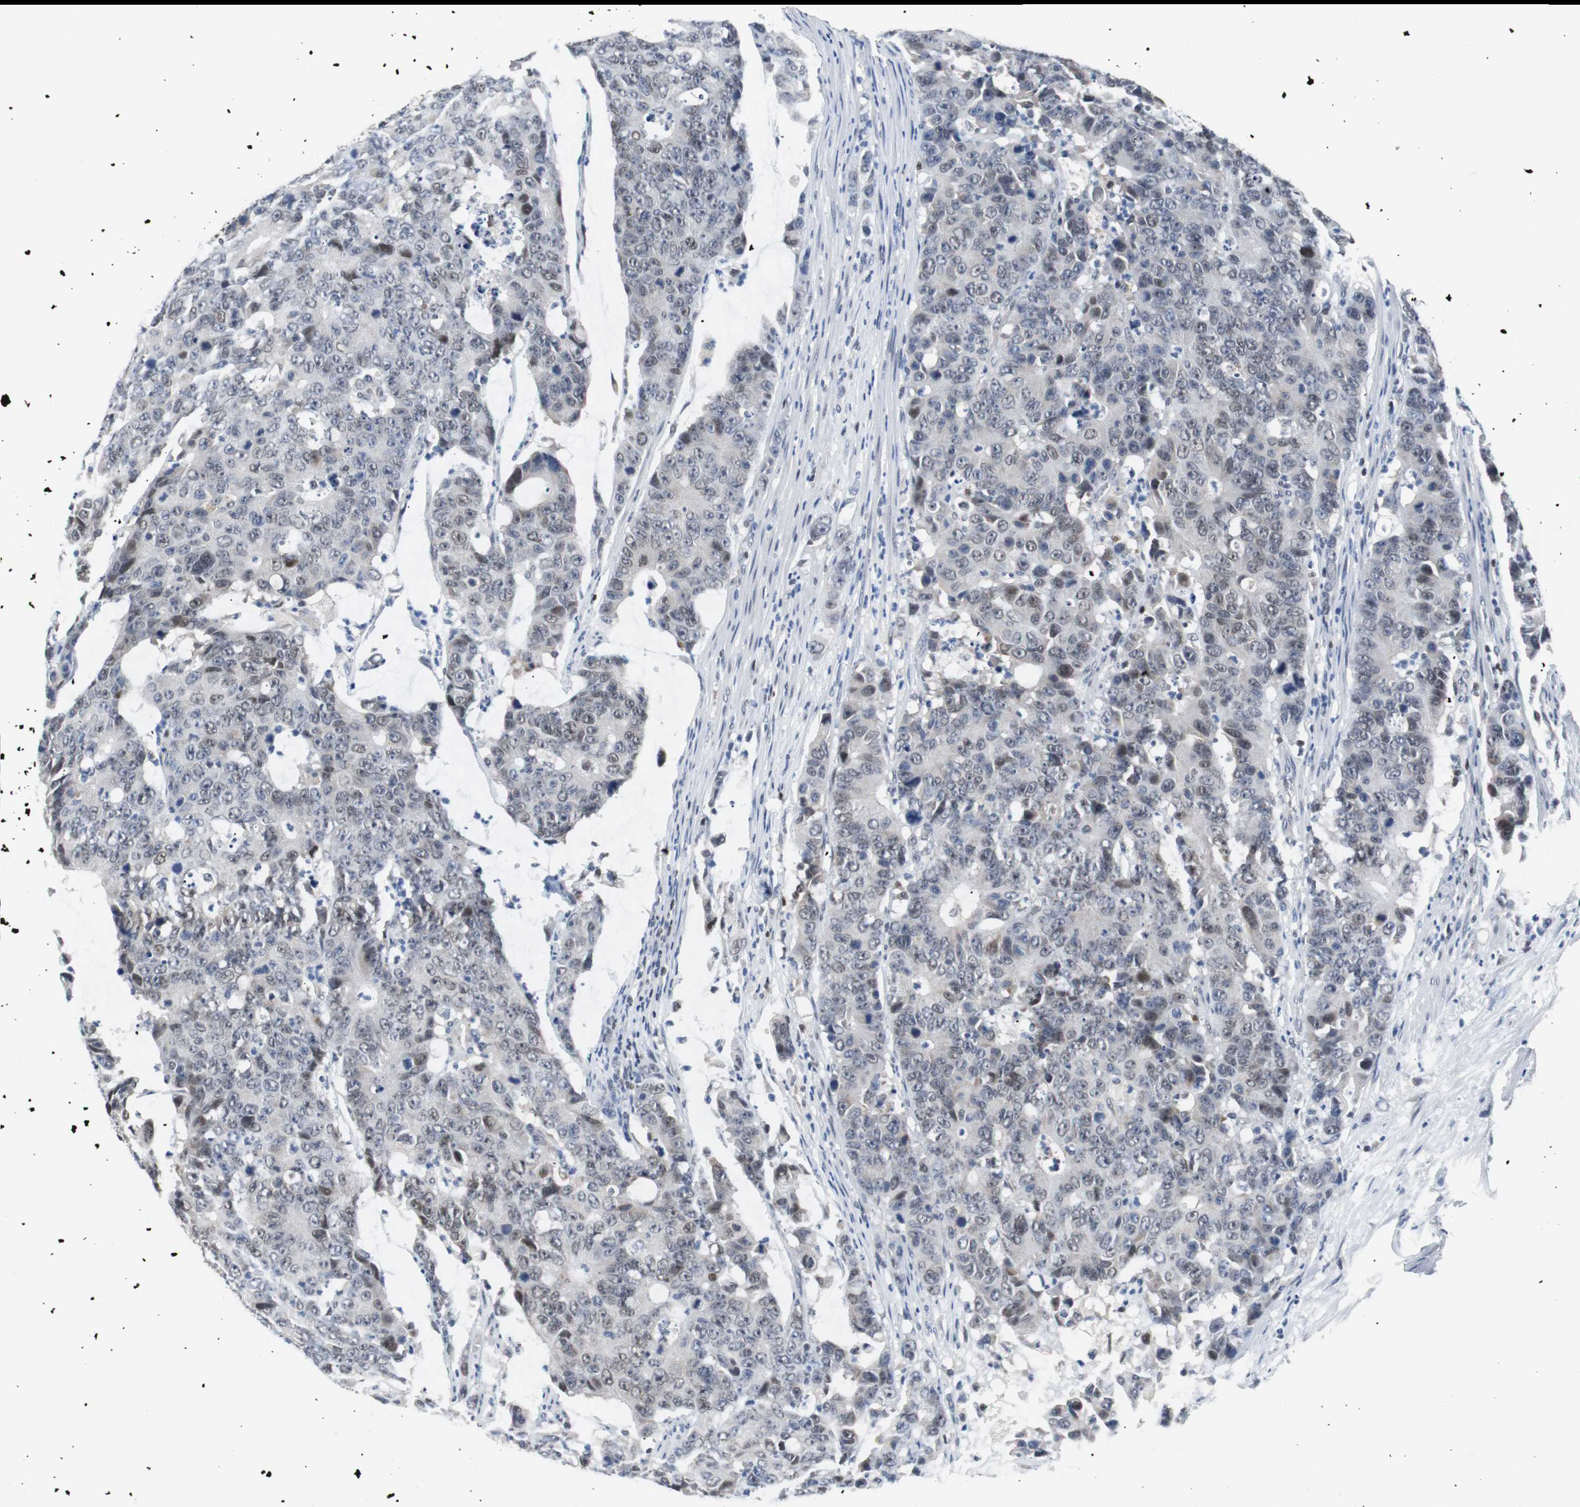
{"staining": {"intensity": "weak", "quantity": "<25%", "location": "nuclear"}, "tissue": "colorectal cancer", "cell_type": "Tumor cells", "image_type": "cancer", "snomed": [{"axis": "morphology", "description": "Adenocarcinoma, NOS"}, {"axis": "topography", "description": "Colon"}], "caption": "Immunohistochemical staining of colorectal cancer (adenocarcinoma) shows no significant staining in tumor cells.", "gene": "USP28", "patient": {"sex": "female", "age": 86}}